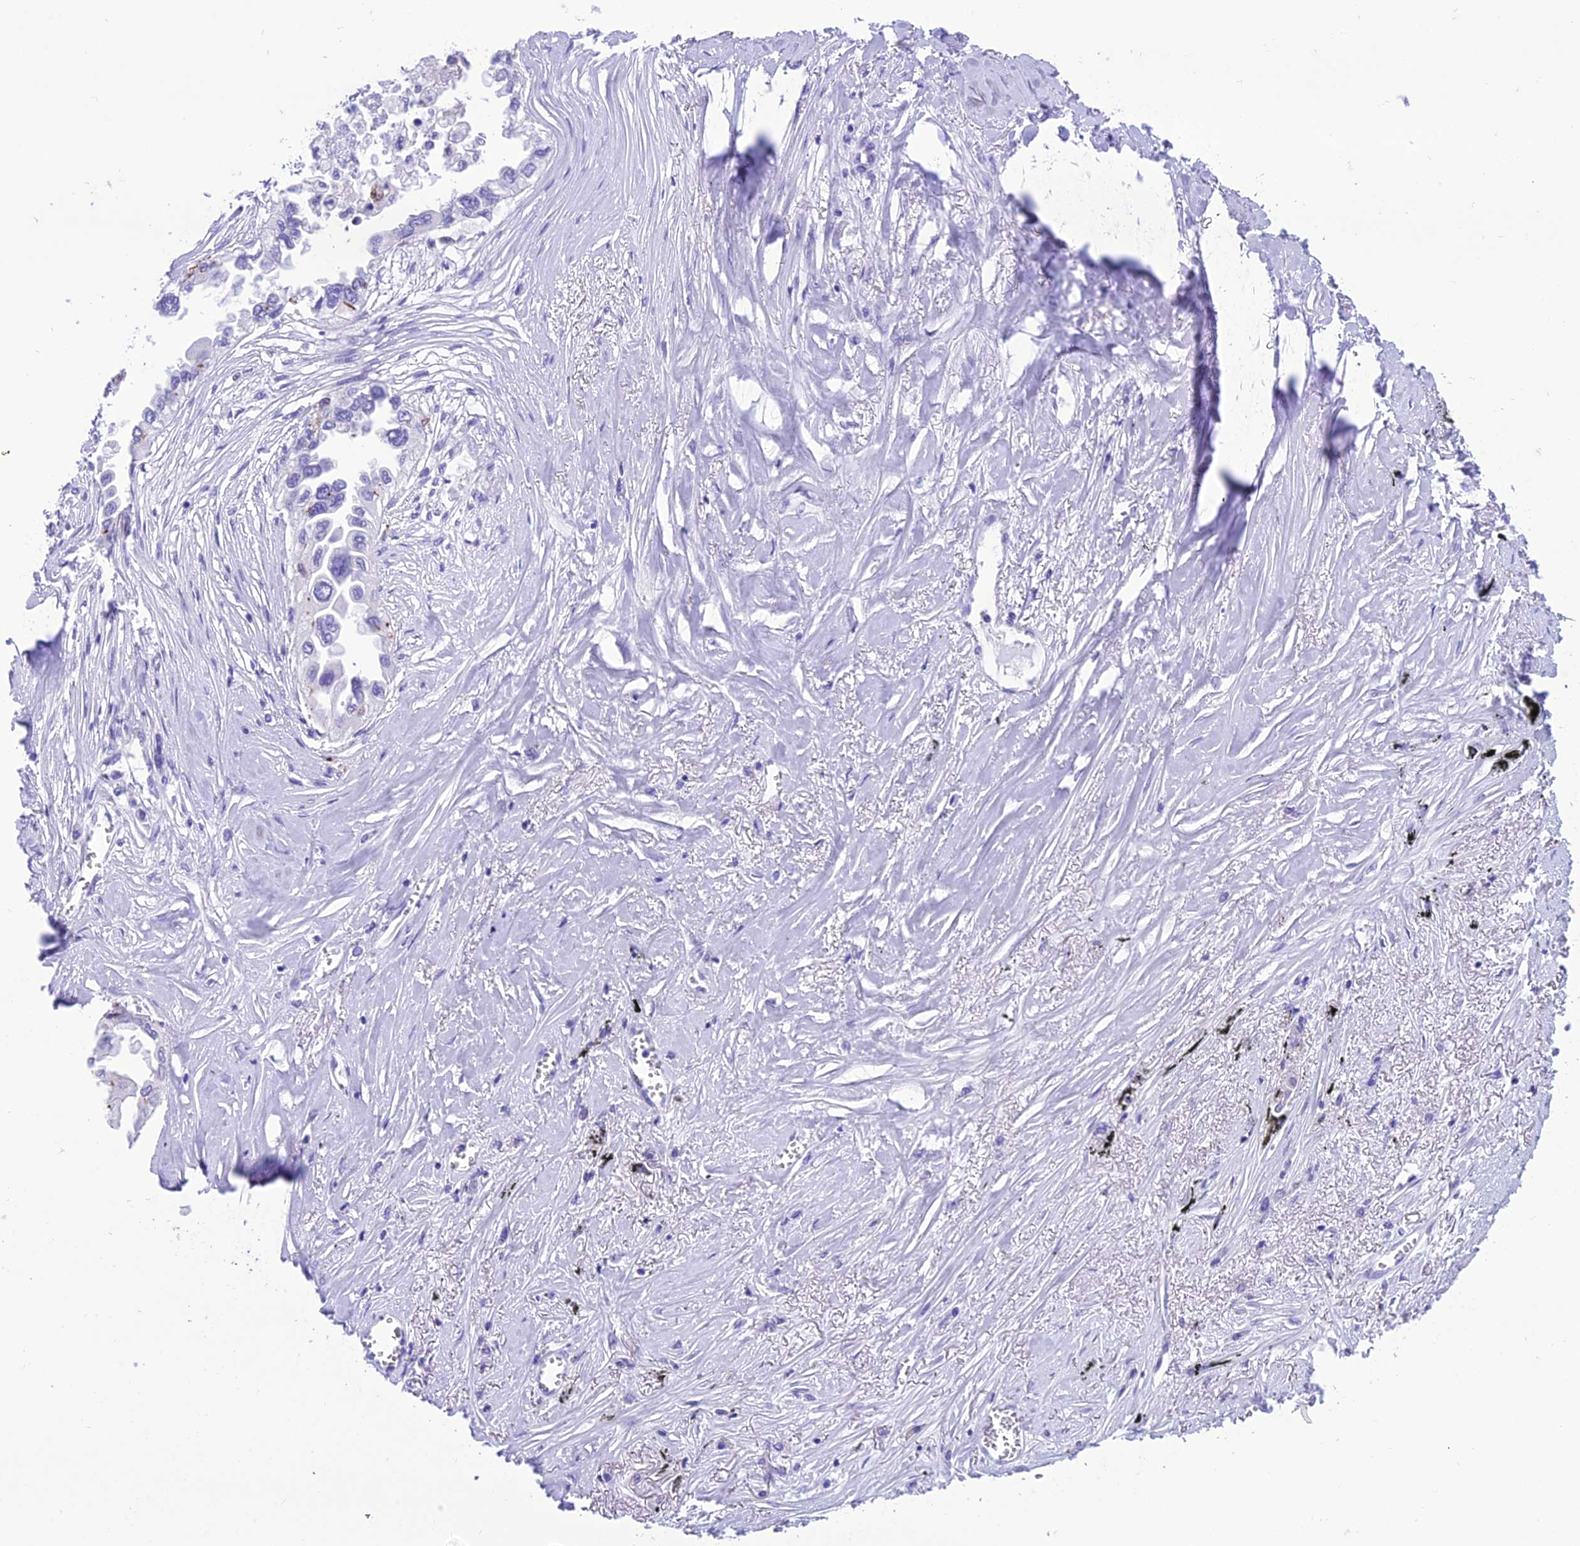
{"staining": {"intensity": "negative", "quantity": "none", "location": "none"}, "tissue": "lung cancer", "cell_type": "Tumor cells", "image_type": "cancer", "snomed": [{"axis": "morphology", "description": "Adenocarcinoma, NOS"}, {"axis": "topography", "description": "Lung"}], "caption": "Lung cancer (adenocarcinoma) was stained to show a protein in brown. There is no significant staining in tumor cells.", "gene": "TRAM1L1", "patient": {"sex": "female", "age": 76}}